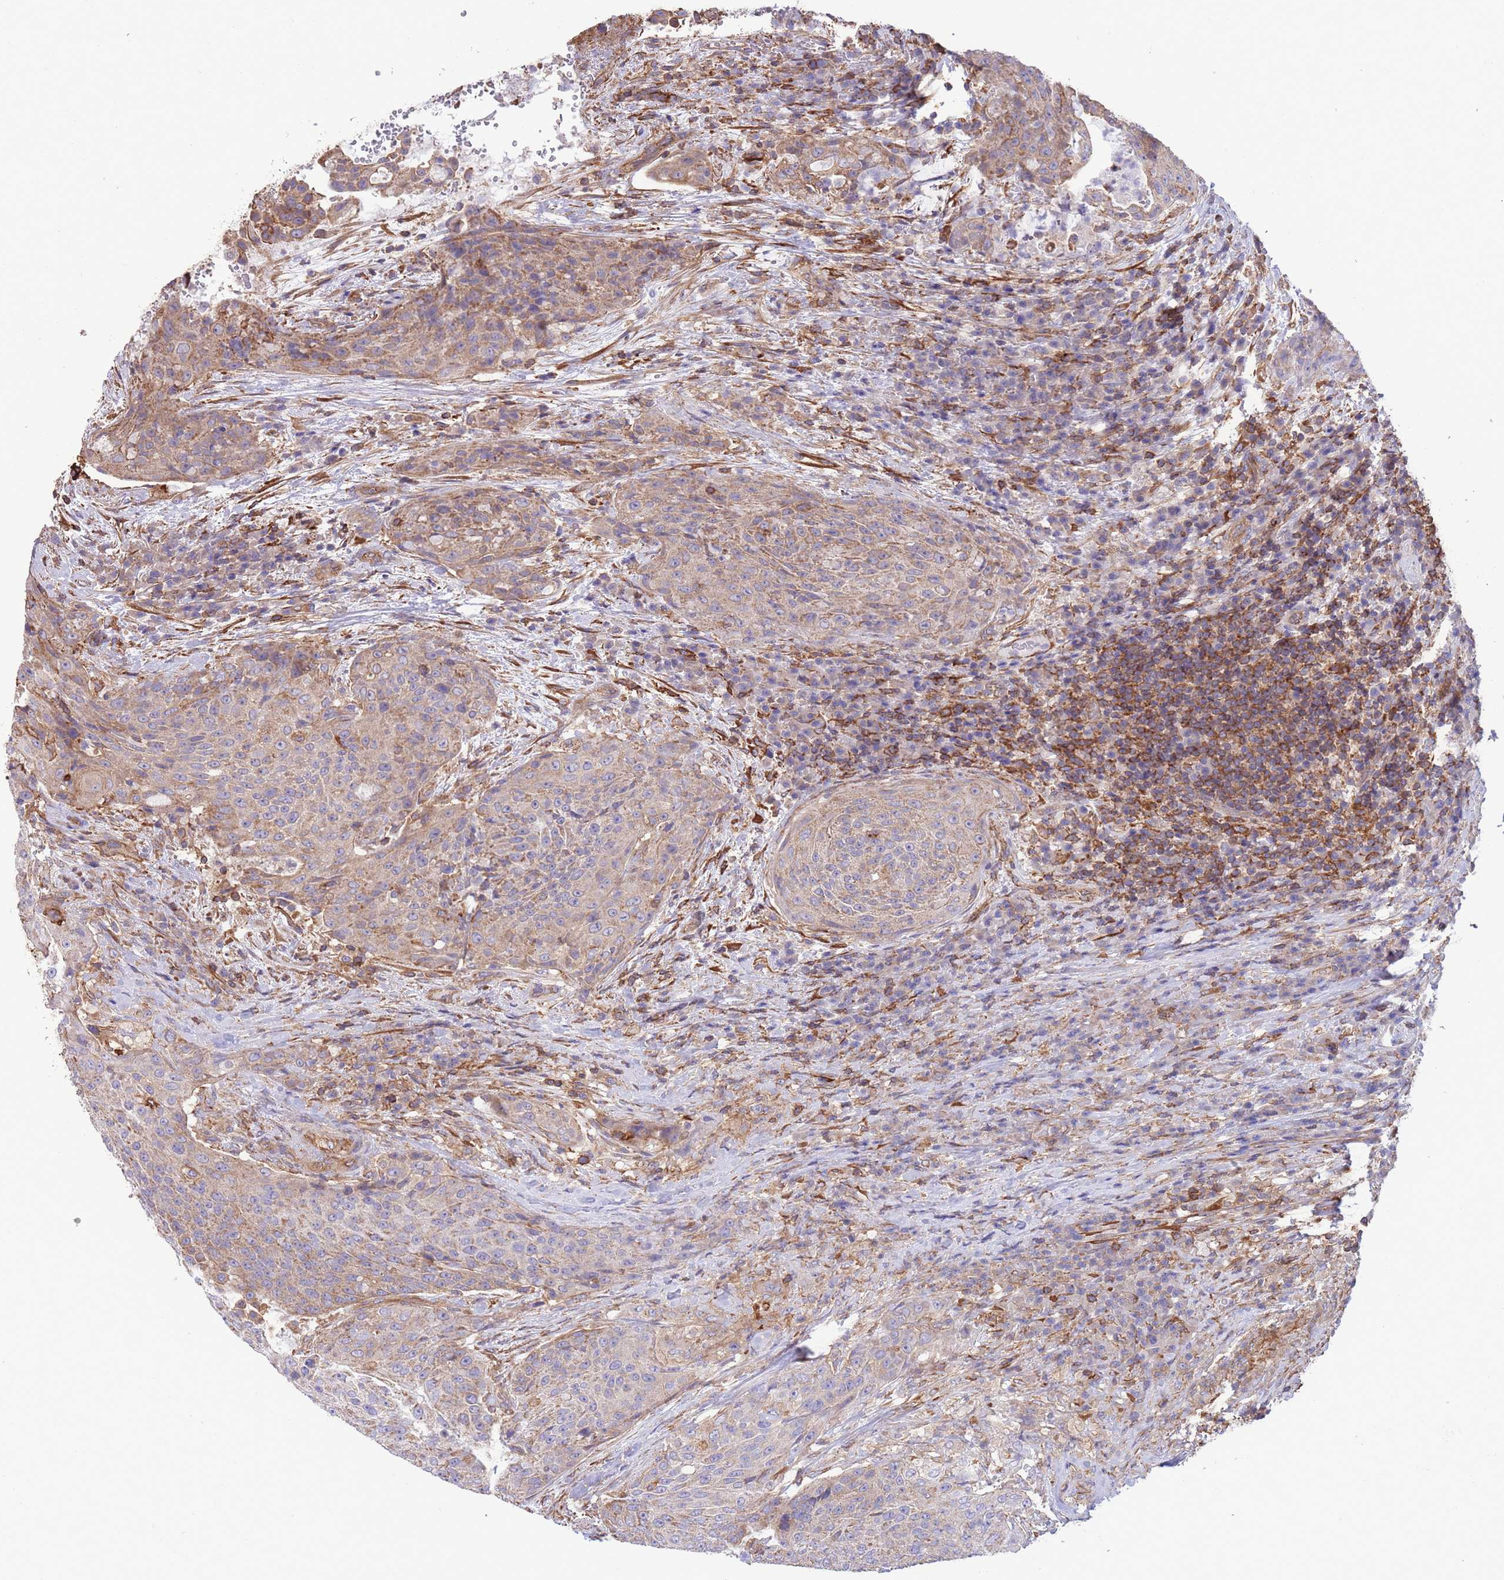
{"staining": {"intensity": "moderate", "quantity": "<25%", "location": "cytoplasmic/membranous"}, "tissue": "urothelial cancer", "cell_type": "Tumor cells", "image_type": "cancer", "snomed": [{"axis": "morphology", "description": "Urothelial carcinoma, High grade"}, {"axis": "topography", "description": "Urinary bladder"}], "caption": "An immunohistochemistry (IHC) image of tumor tissue is shown. Protein staining in brown highlights moderate cytoplasmic/membranous positivity in urothelial cancer within tumor cells.", "gene": "LRRN4CL", "patient": {"sex": "female", "age": 63}}